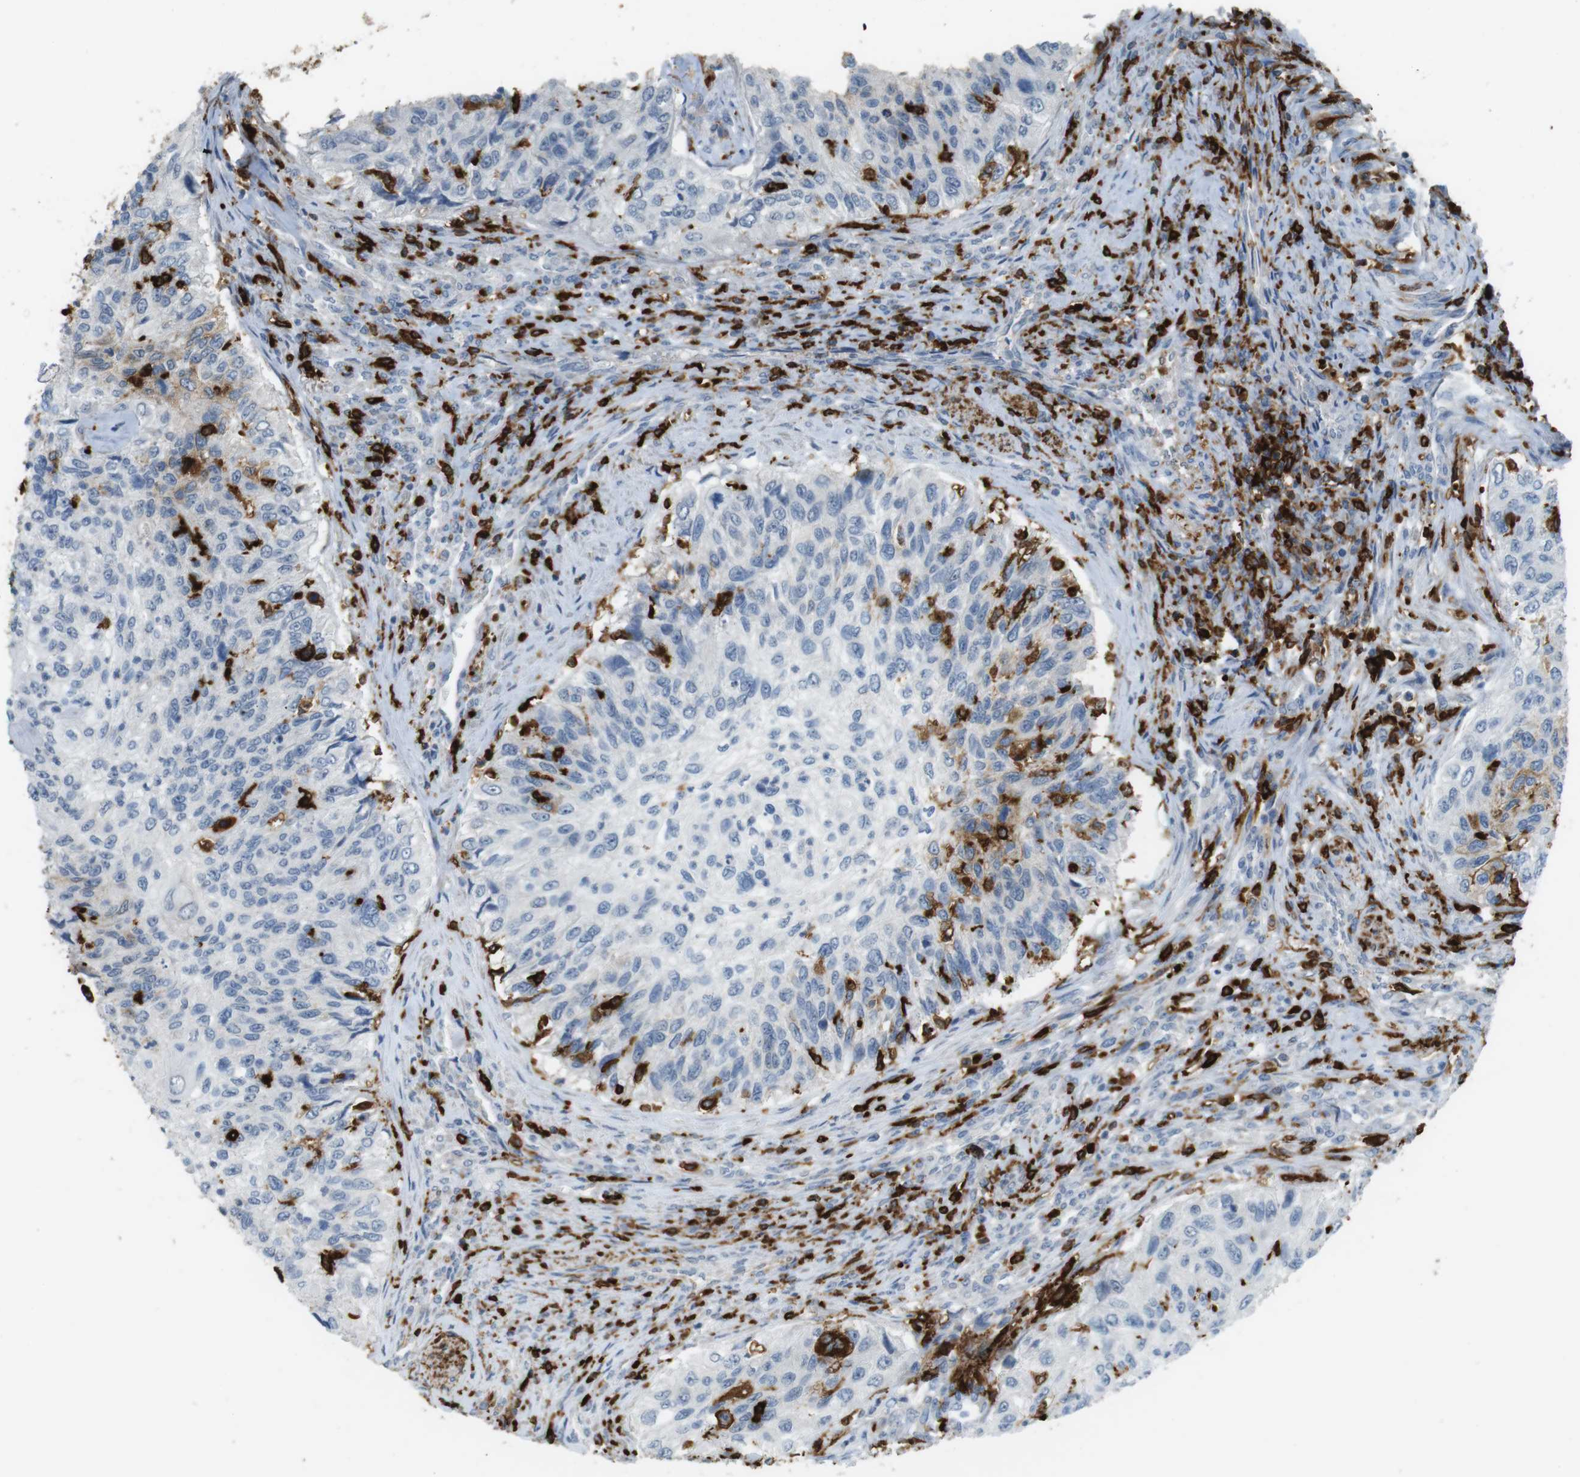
{"staining": {"intensity": "negative", "quantity": "none", "location": "none"}, "tissue": "urothelial cancer", "cell_type": "Tumor cells", "image_type": "cancer", "snomed": [{"axis": "morphology", "description": "Urothelial carcinoma, High grade"}, {"axis": "topography", "description": "Urinary bladder"}], "caption": "High-grade urothelial carcinoma was stained to show a protein in brown. There is no significant expression in tumor cells. (Stains: DAB (3,3'-diaminobenzidine) immunohistochemistry with hematoxylin counter stain, Microscopy: brightfield microscopy at high magnification).", "gene": "HLA-DRA", "patient": {"sex": "female", "age": 60}}